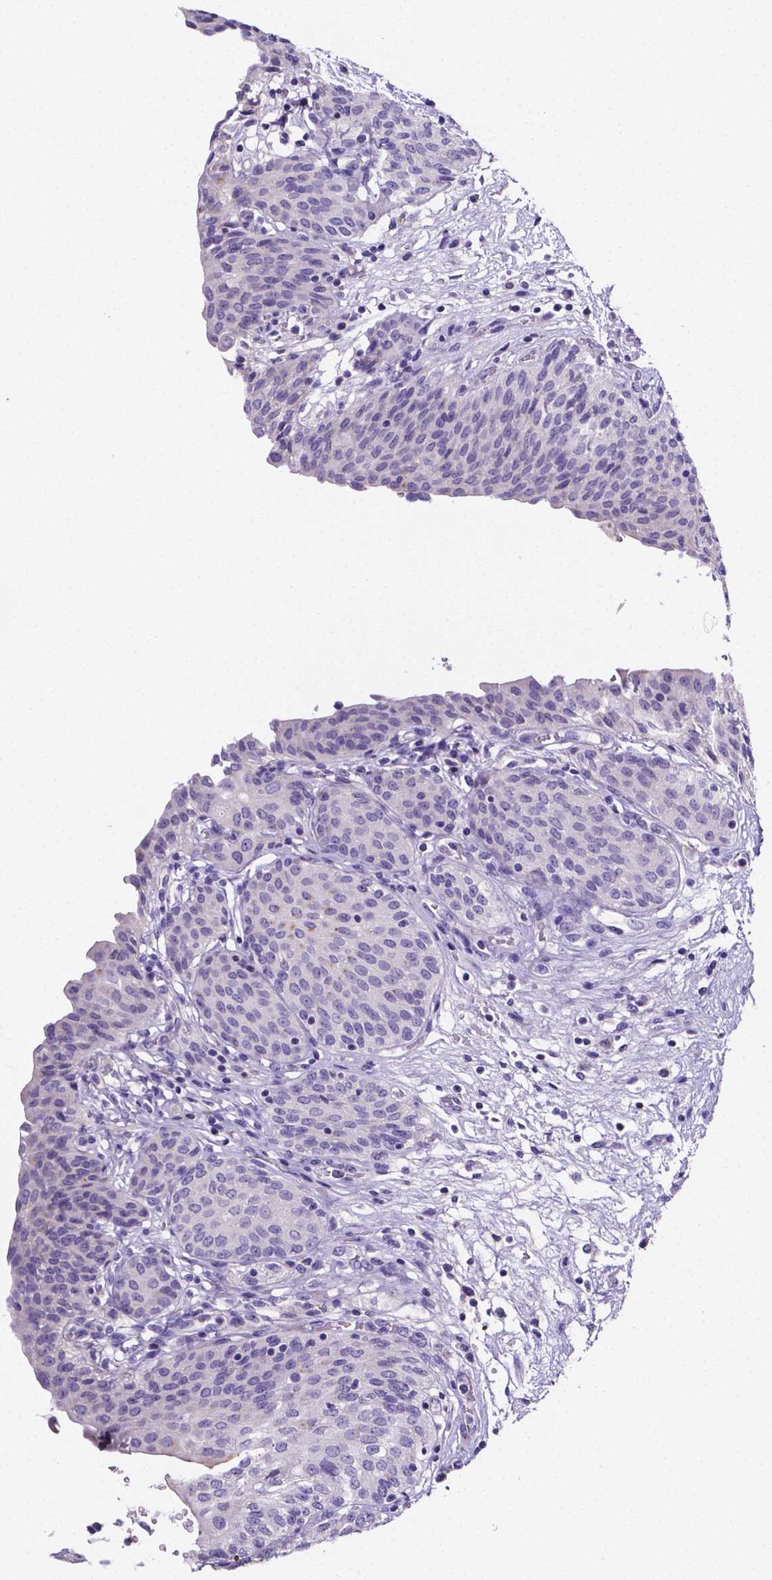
{"staining": {"intensity": "negative", "quantity": "none", "location": "none"}, "tissue": "urinary bladder", "cell_type": "Urothelial cells", "image_type": "normal", "snomed": [{"axis": "morphology", "description": "Normal tissue, NOS"}, {"axis": "topography", "description": "Urinary bladder"}], "caption": "High magnification brightfield microscopy of normal urinary bladder stained with DAB (brown) and counterstained with hematoxylin (blue): urothelial cells show no significant positivity. The staining was performed using DAB to visualize the protein expression in brown, while the nuclei were stained in blue with hematoxylin (Magnification: 20x).", "gene": "NRGN", "patient": {"sex": "male", "age": 68}}